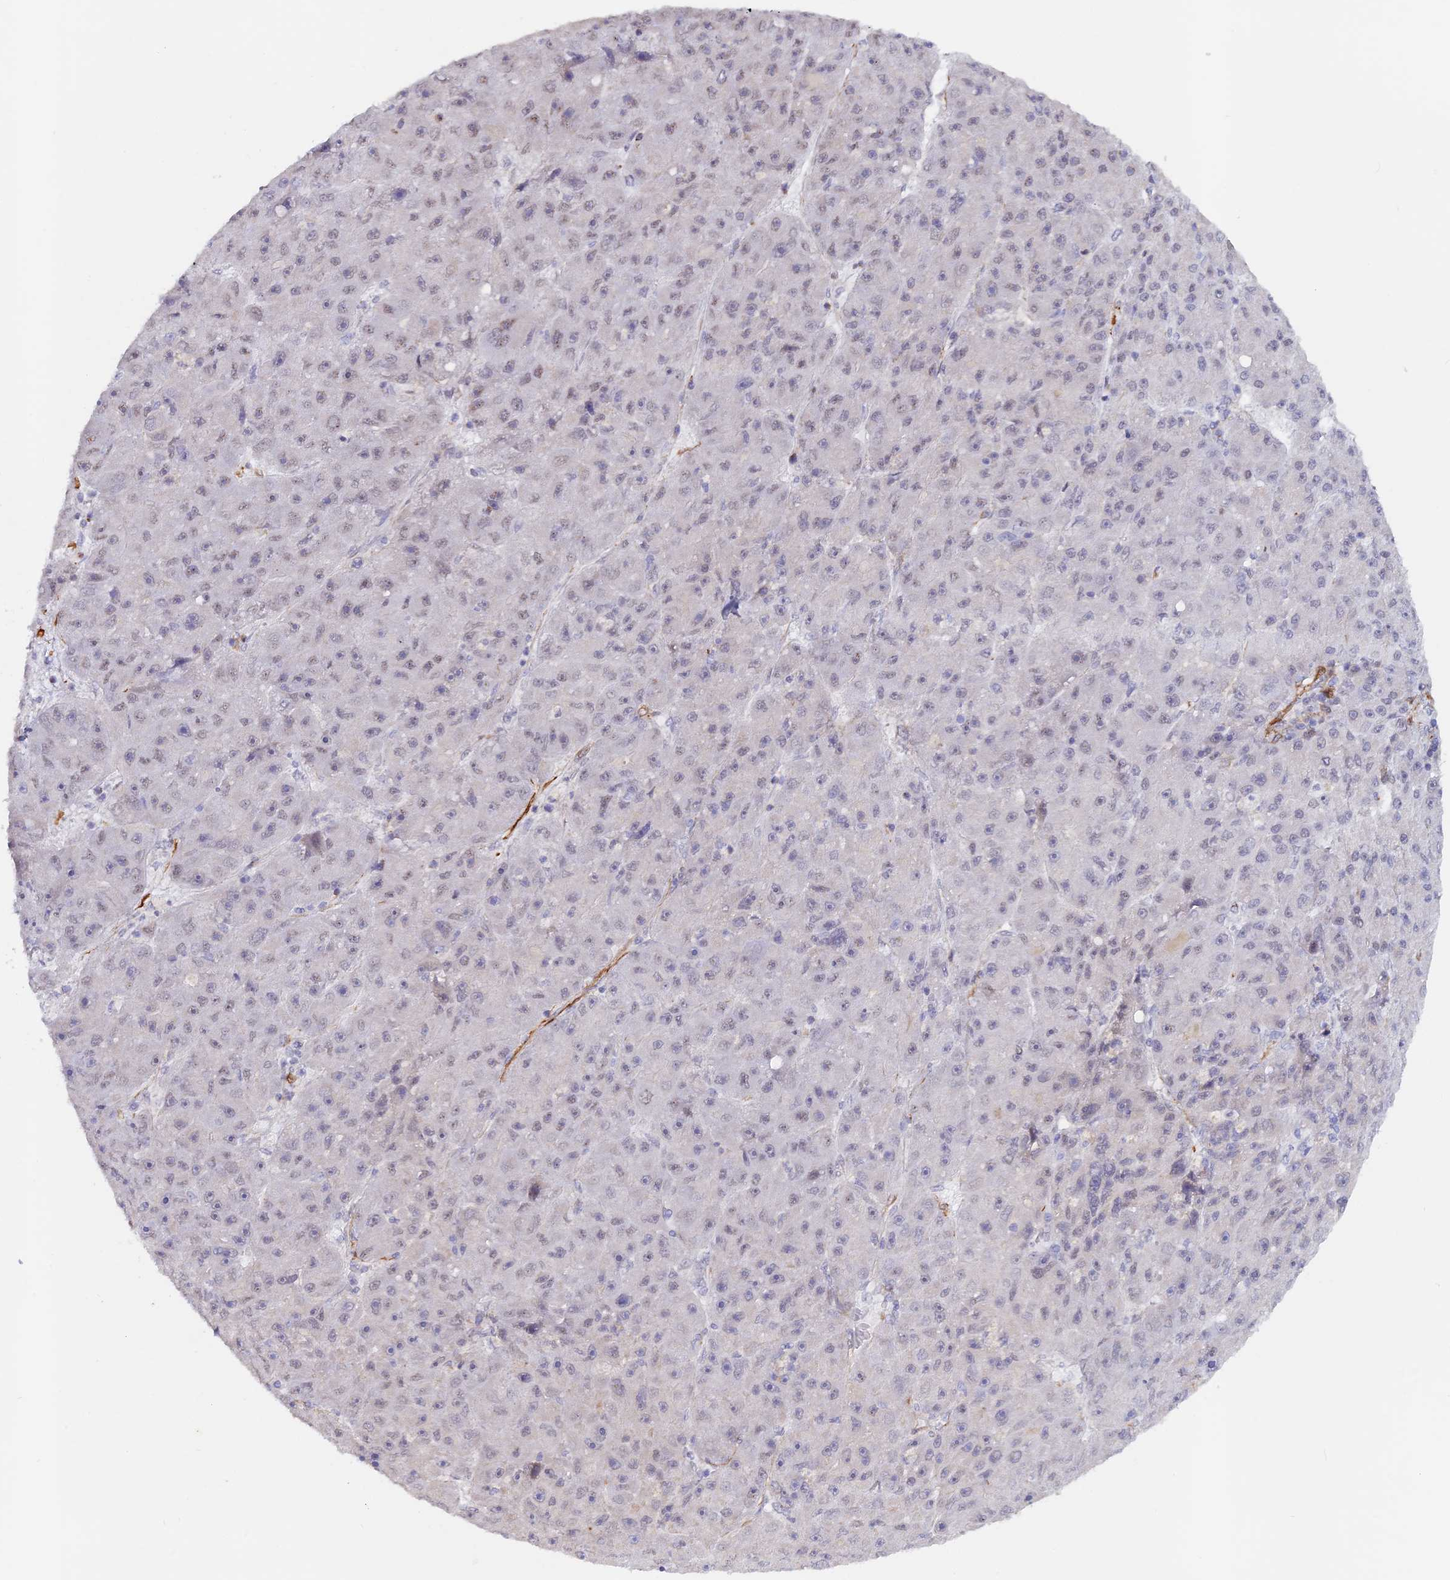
{"staining": {"intensity": "weak", "quantity": "<25%", "location": "nuclear"}, "tissue": "liver cancer", "cell_type": "Tumor cells", "image_type": "cancer", "snomed": [{"axis": "morphology", "description": "Carcinoma, Hepatocellular, NOS"}, {"axis": "topography", "description": "Liver"}], "caption": "High power microscopy image of an immunohistochemistry histopathology image of liver cancer, revealing no significant expression in tumor cells.", "gene": "CCDC154", "patient": {"sex": "male", "age": 67}}